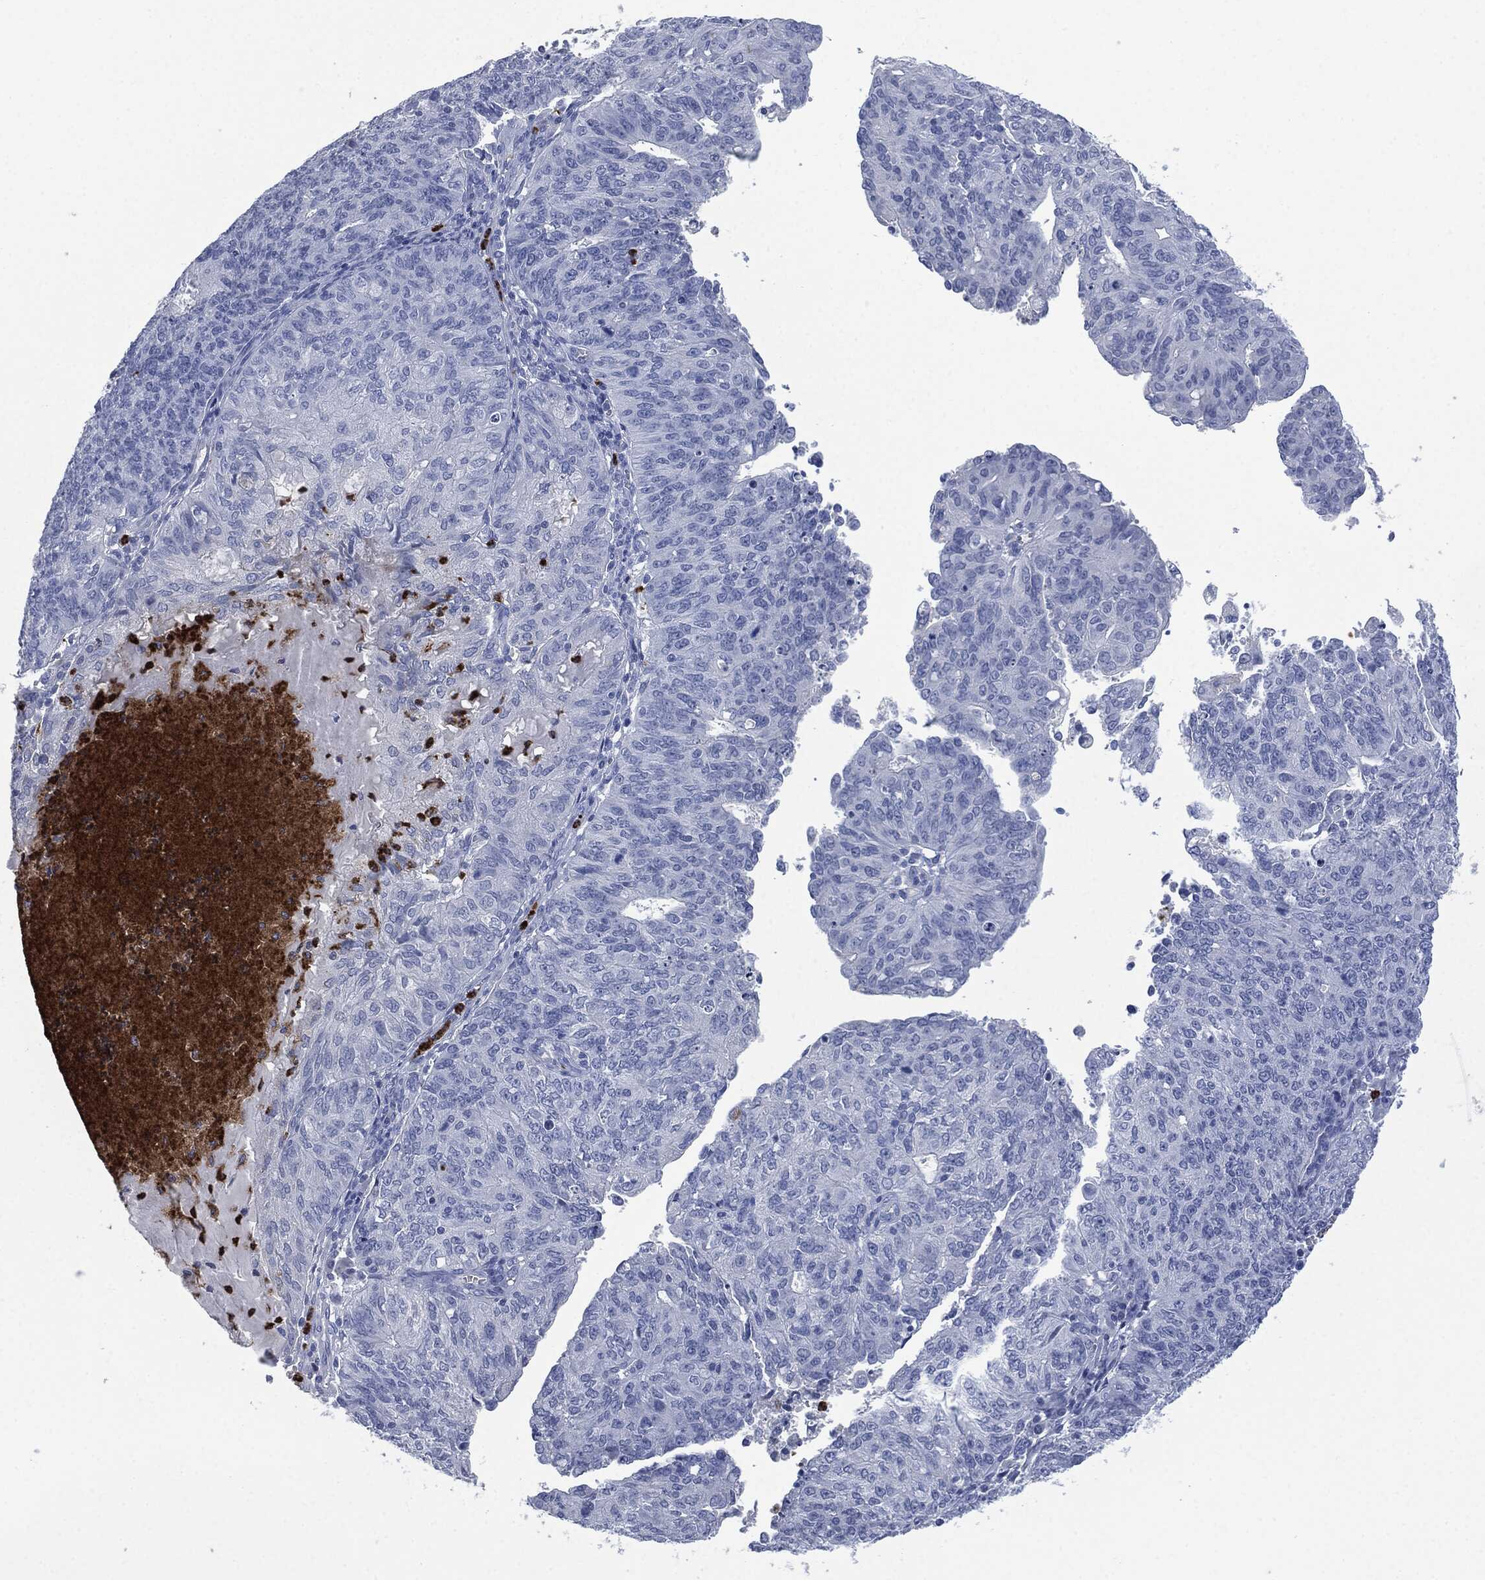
{"staining": {"intensity": "negative", "quantity": "none", "location": "none"}, "tissue": "endometrial cancer", "cell_type": "Tumor cells", "image_type": "cancer", "snomed": [{"axis": "morphology", "description": "Adenocarcinoma, NOS"}, {"axis": "topography", "description": "Endometrium"}], "caption": "Immunohistochemistry (IHC) photomicrograph of endometrial cancer stained for a protein (brown), which exhibits no expression in tumor cells.", "gene": "CEACAM8", "patient": {"sex": "female", "age": 82}}